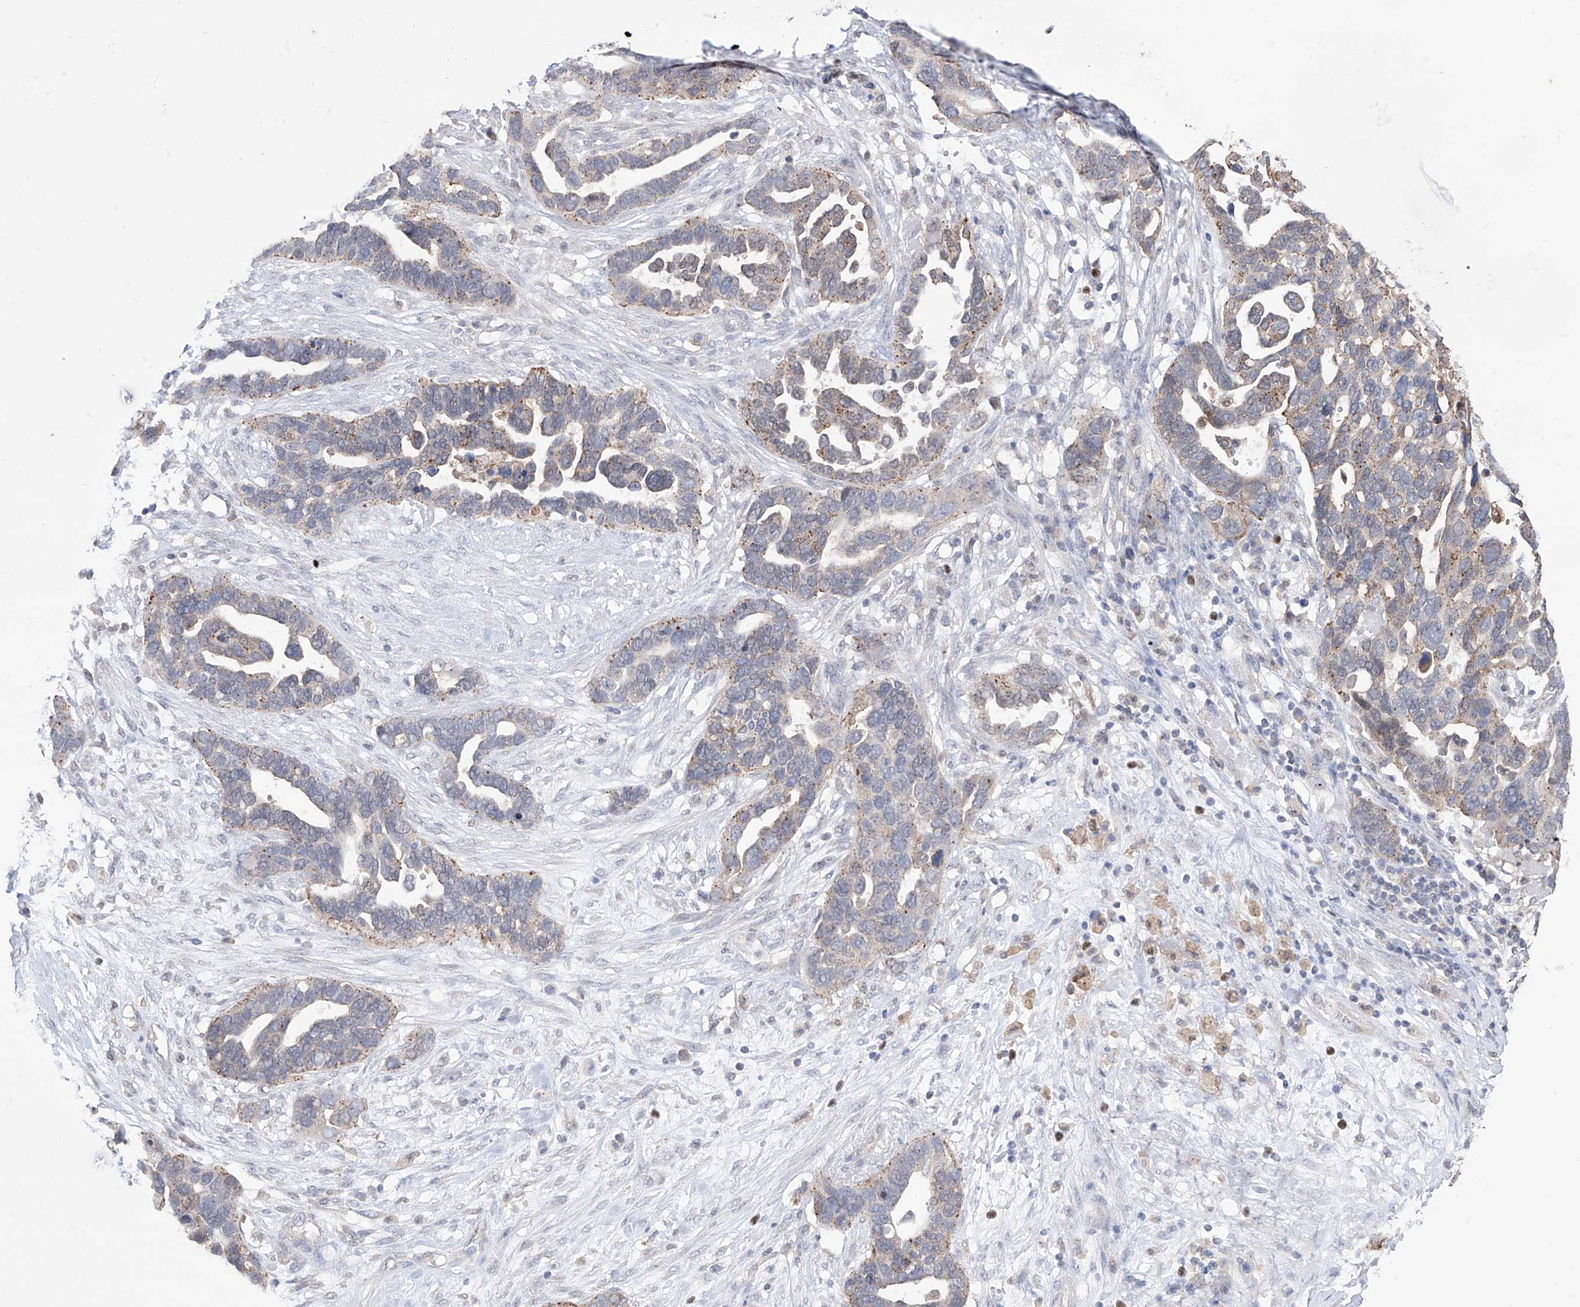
{"staining": {"intensity": "moderate", "quantity": "<25%", "location": "cytoplasmic/membranous"}, "tissue": "ovarian cancer", "cell_type": "Tumor cells", "image_type": "cancer", "snomed": [{"axis": "morphology", "description": "Cystadenocarcinoma, serous, NOS"}, {"axis": "topography", "description": "Ovary"}], "caption": "Ovarian serous cystadenocarcinoma was stained to show a protein in brown. There is low levels of moderate cytoplasmic/membranous staining in approximately <25% of tumor cells.", "gene": "BROX", "patient": {"sex": "female", "age": 54}}